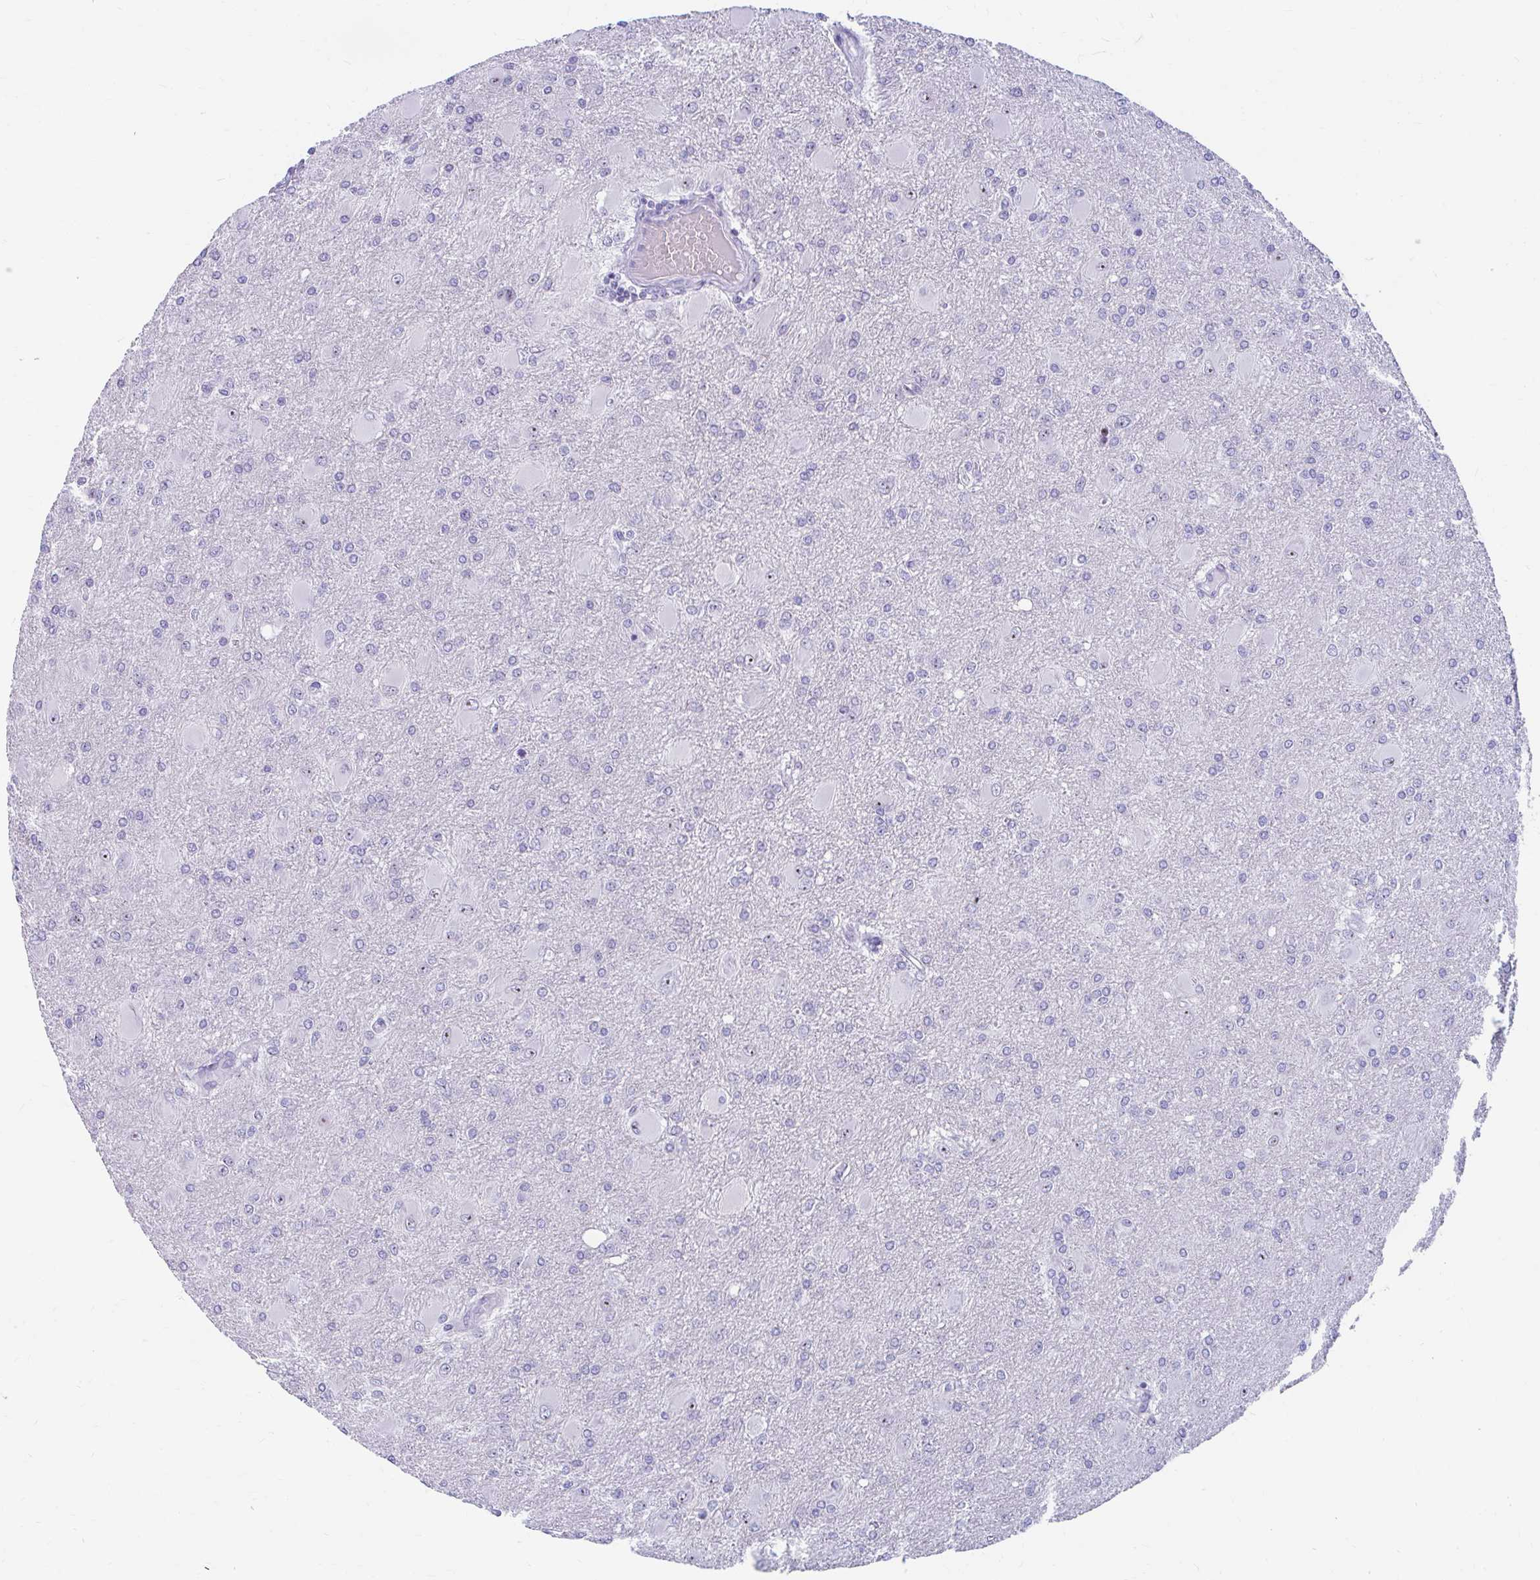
{"staining": {"intensity": "weak", "quantity": "<25%", "location": "nuclear"}, "tissue": "glioma", "cell_type": "Tumor cells", "image_type": "cancer", "snomed": [{"axis": "morphology", "description": "Glioma, malignant, High grade"}, {"axis": "topography", "description": "Brain"}], "caption": "DAB (3,3'-diaminobenzidine) immunohistochemical staining of human malignant glioma (high-grade) reveals no significant positivity in tumor cells.", "gene": "FTSJ3", "patient": {"sex": "male", "age": 67}}